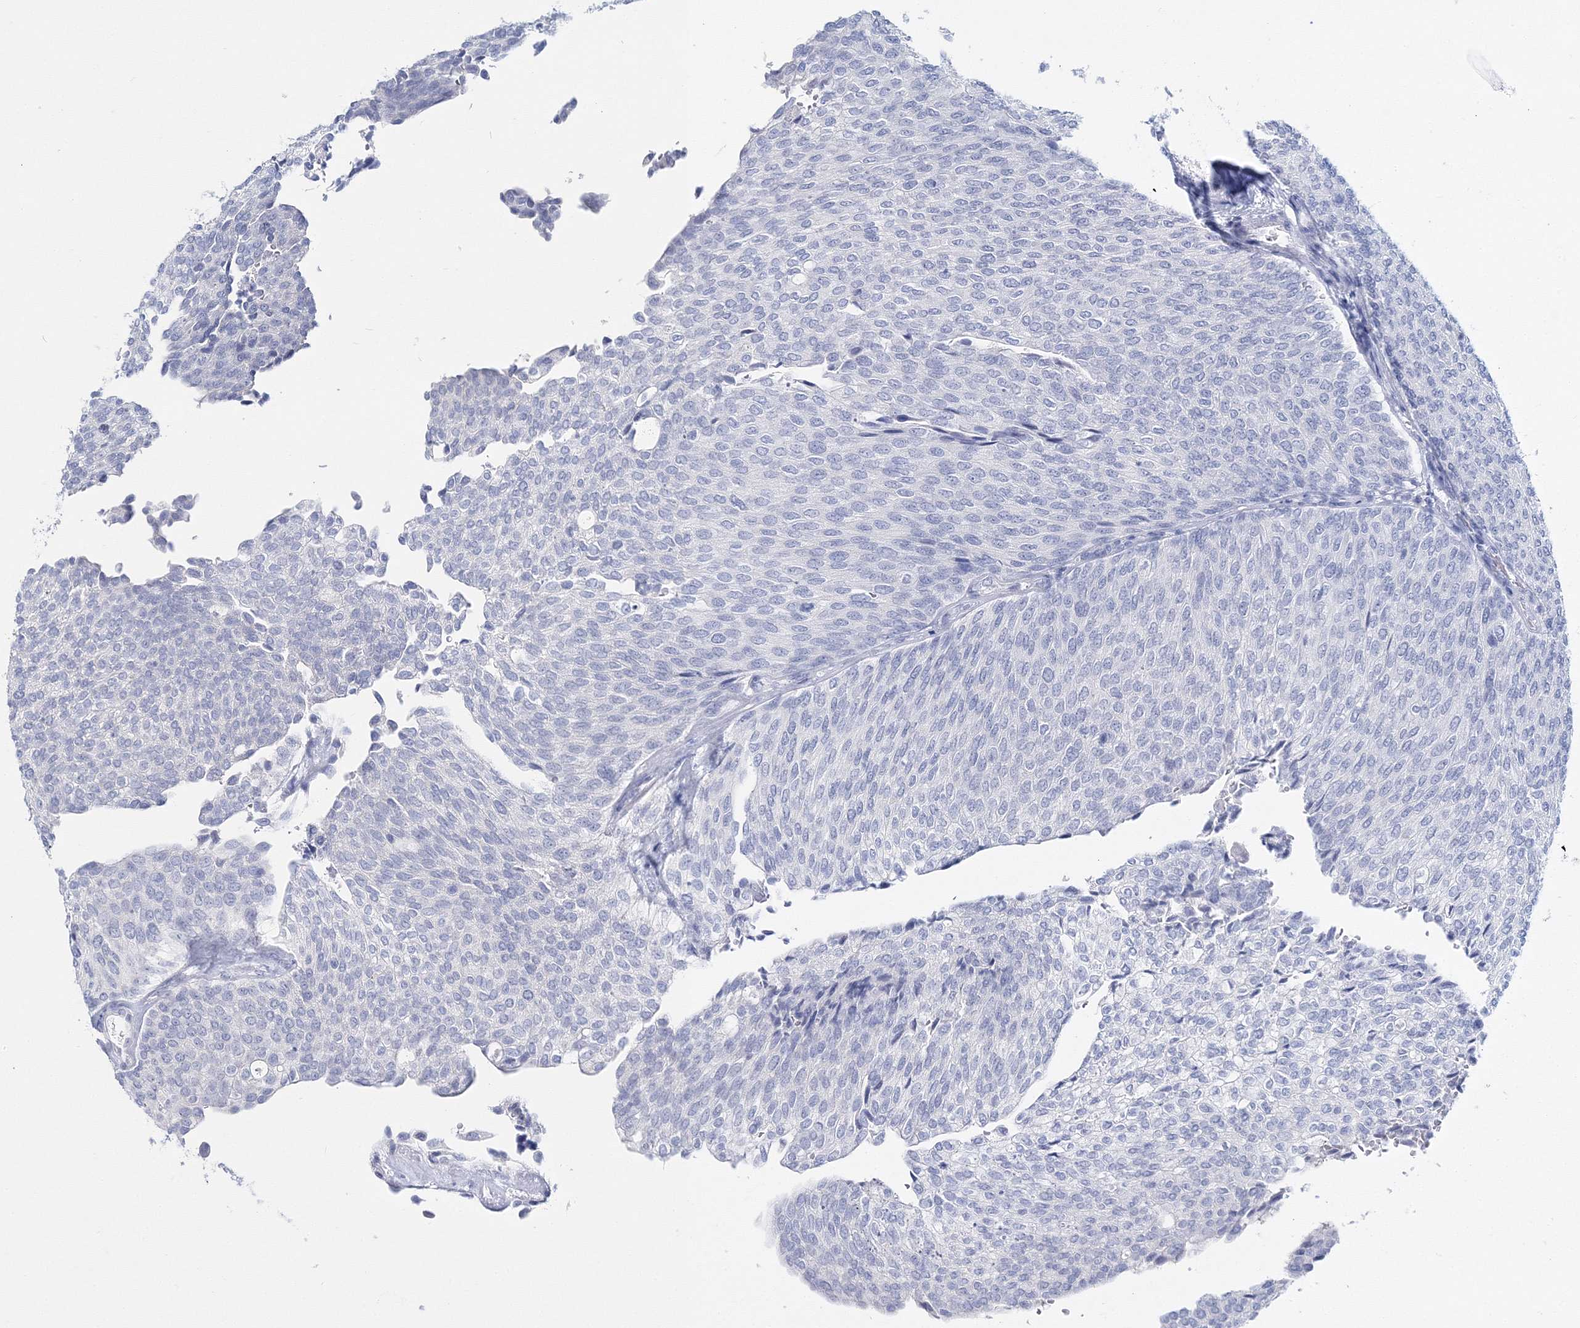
{"staining": {"intensity": "negative", "quantity": "none", "location": "none"}, "tissue": "urothelial cancer", "cell_type": "Tumor cells", "image_type": "cancer", "snomed": [{"axis": "morphology", "description": "Urothelial carcinoma, Low grade"}, {"axis": "topography", "description": "Urinary bladder"}], "caption": "IHC image of urothelial carcinoma (low-grade) stained for a protein (brown), which reveals no expression in tumor cells.", "gene": "MYOZ2", "patient": {"sex": "female", "age": 79}}